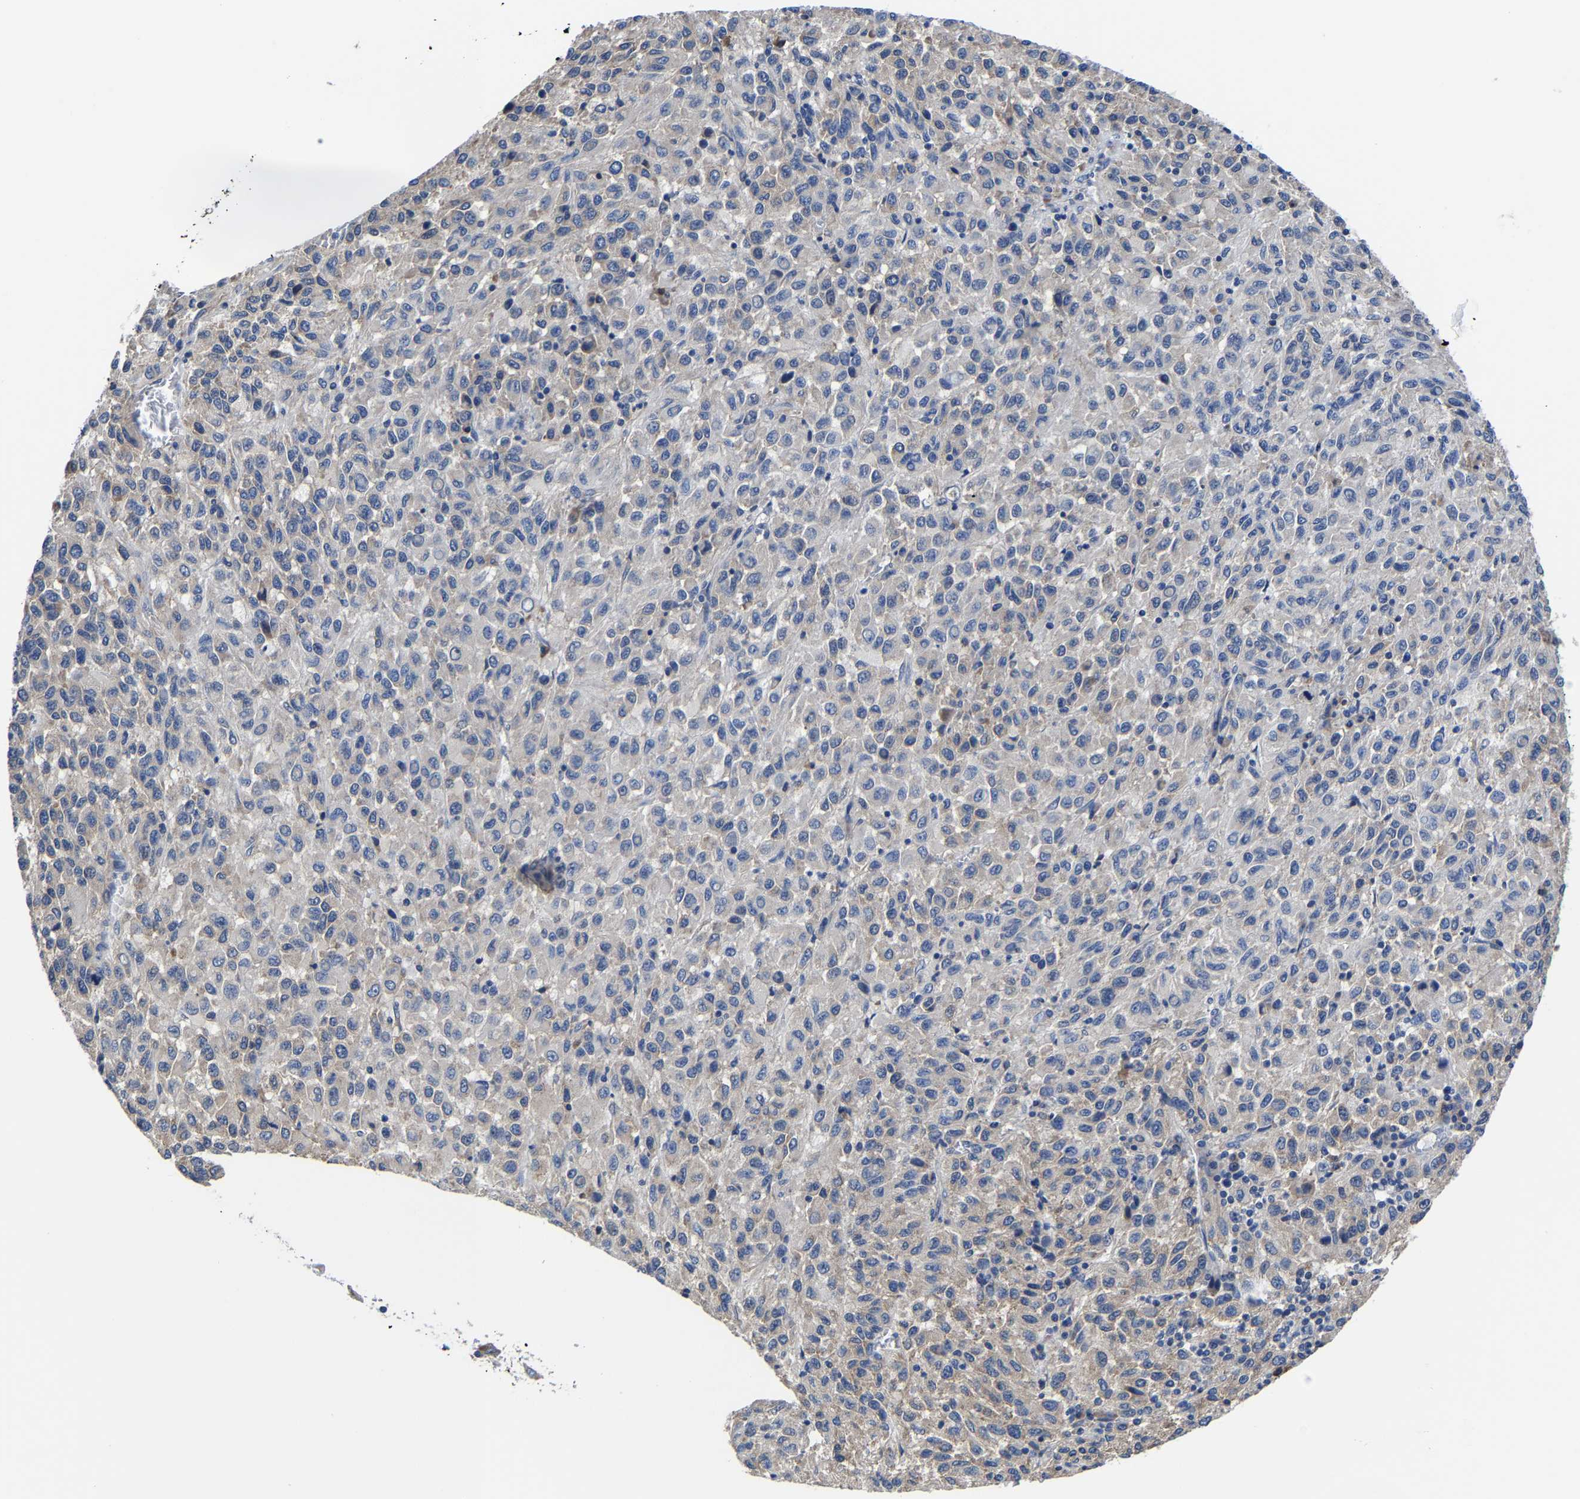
{"staining": {"intensity": "negative", "quantity": "none", "location": "none"}, "tissue": "melanoma", "cell_type": "Tumor cells", "image_type": "cancer", "snomed": [{"axis": "morphology", "description": "Malignant melanoma, Metastatic site"}, {"axis": "topography", "description": "Lung"}], "caption": "There is no significant positivity in tumor cells of melanoma.", "gene": "SRPK2", "patient": {"sex": "male", "age": 64}}